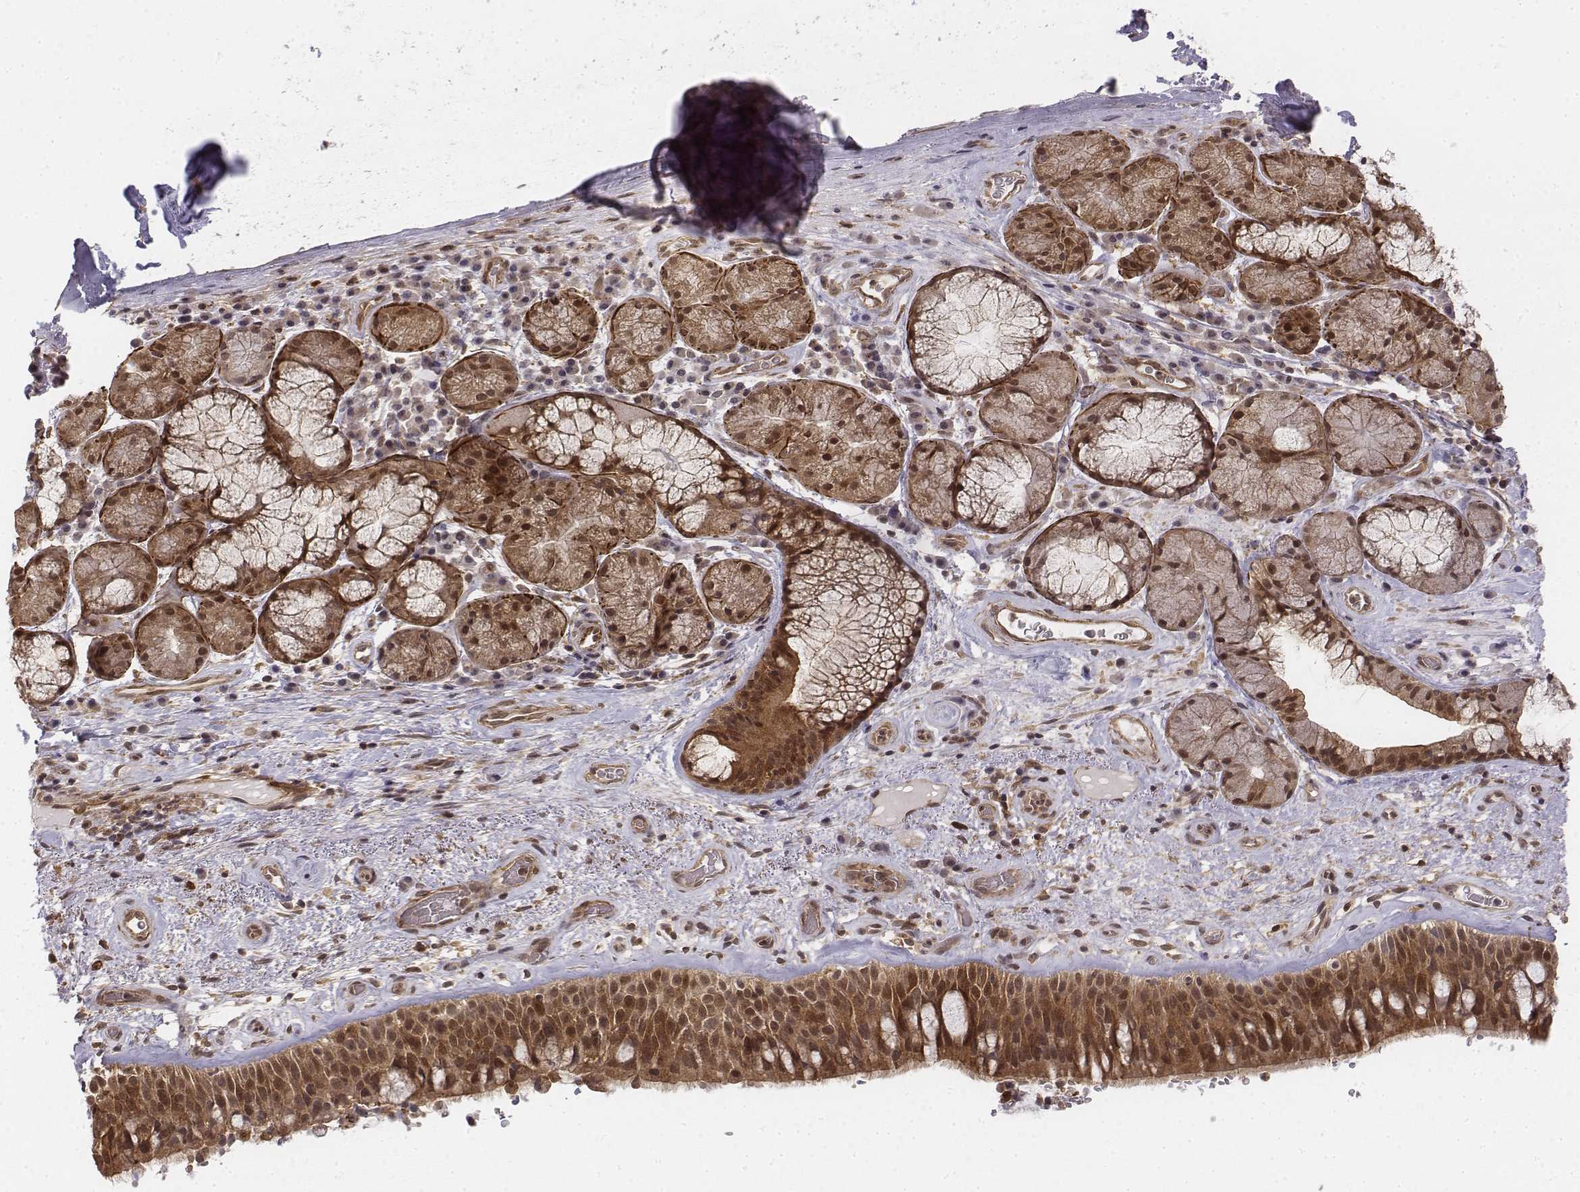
{"staining": {"intensity": "moderate", "quantity": ">75%", "location": "cytoplasmic/membranous,nuclear"}, "tissue": "bronchus", "cell_type": "Respiratory epithelial cells", "image_type": "normal", "snomed": [{"axis": "morphology", "description": "Normal tissue, NOS"}, {"axis": "topography", "description": "Bronchus"}], "caption": "Immunohistochemistry (IHC) (DAB (3,3'-diaminobenzidine)) staining of normal bronchus exhibits moderate cytoplasmic/membranous,nuclear protein staining in approximately >75% of respiratory epithelial cells.", "gene": "ZFYVE19", "patient": {"sex": "male", "age": 48}}